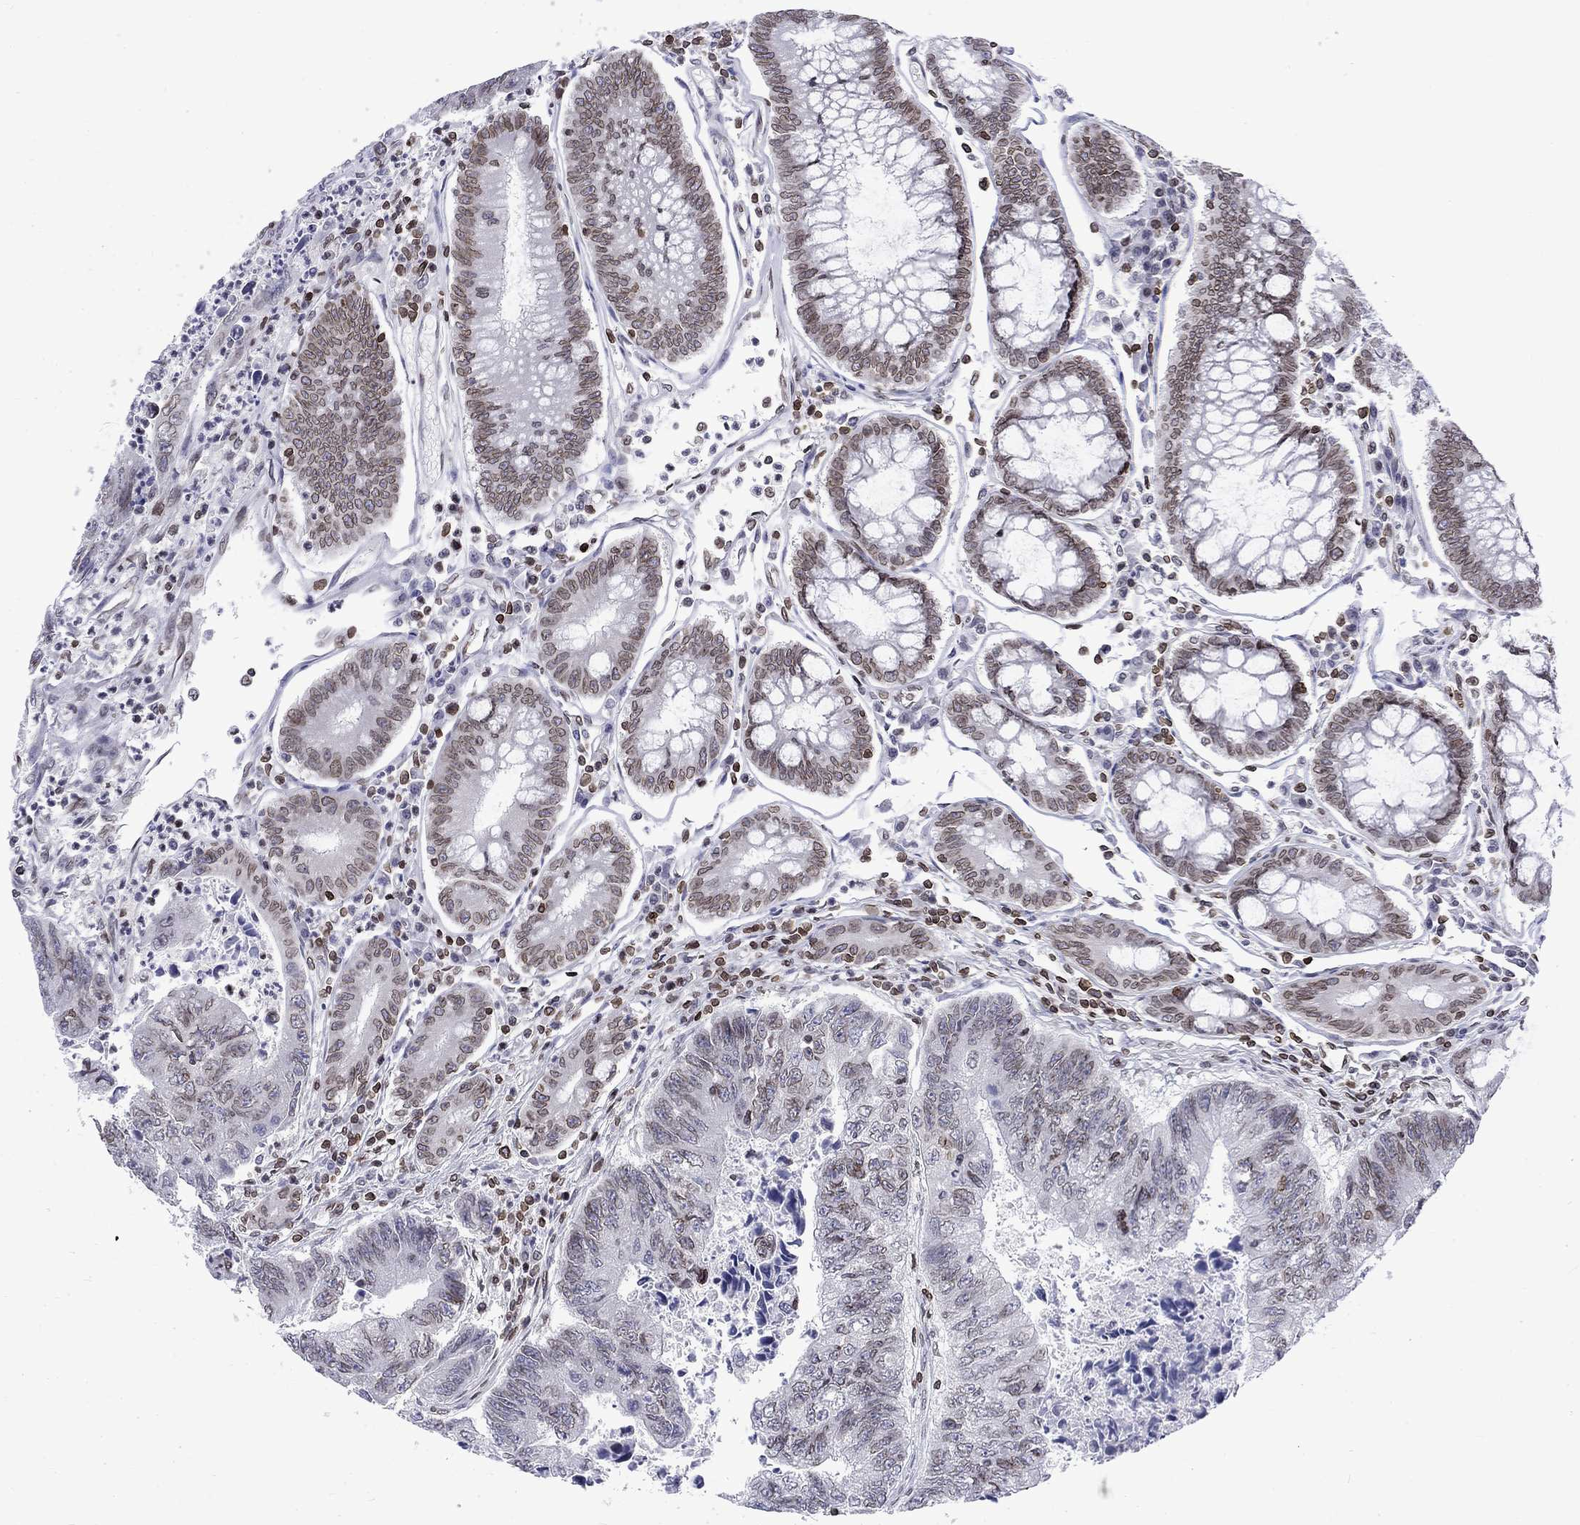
{"staining": {"intensity": "weak", "quantity": "25%-75%", "location": "cytoplasmic/membranous,nuclear"}, "tissue": "colorectal cancer", "cell_type": "Tumor cells", "image_type": "cancer", "snomed": [{"axis": "morphology", "description": "Adenocarcinoma, NOS"}, {"axis": "topography", "description": "Colon"}], "caption": "Immunohistochemical staining of adenocarcinoma (colorectal) exhibits low levels of weak cytoplasmic/membranous and nuclear positivity in about 25%-75% of tumor cells.", "gene": "SLA", "patient": {"sex": "female", "age": 65}}